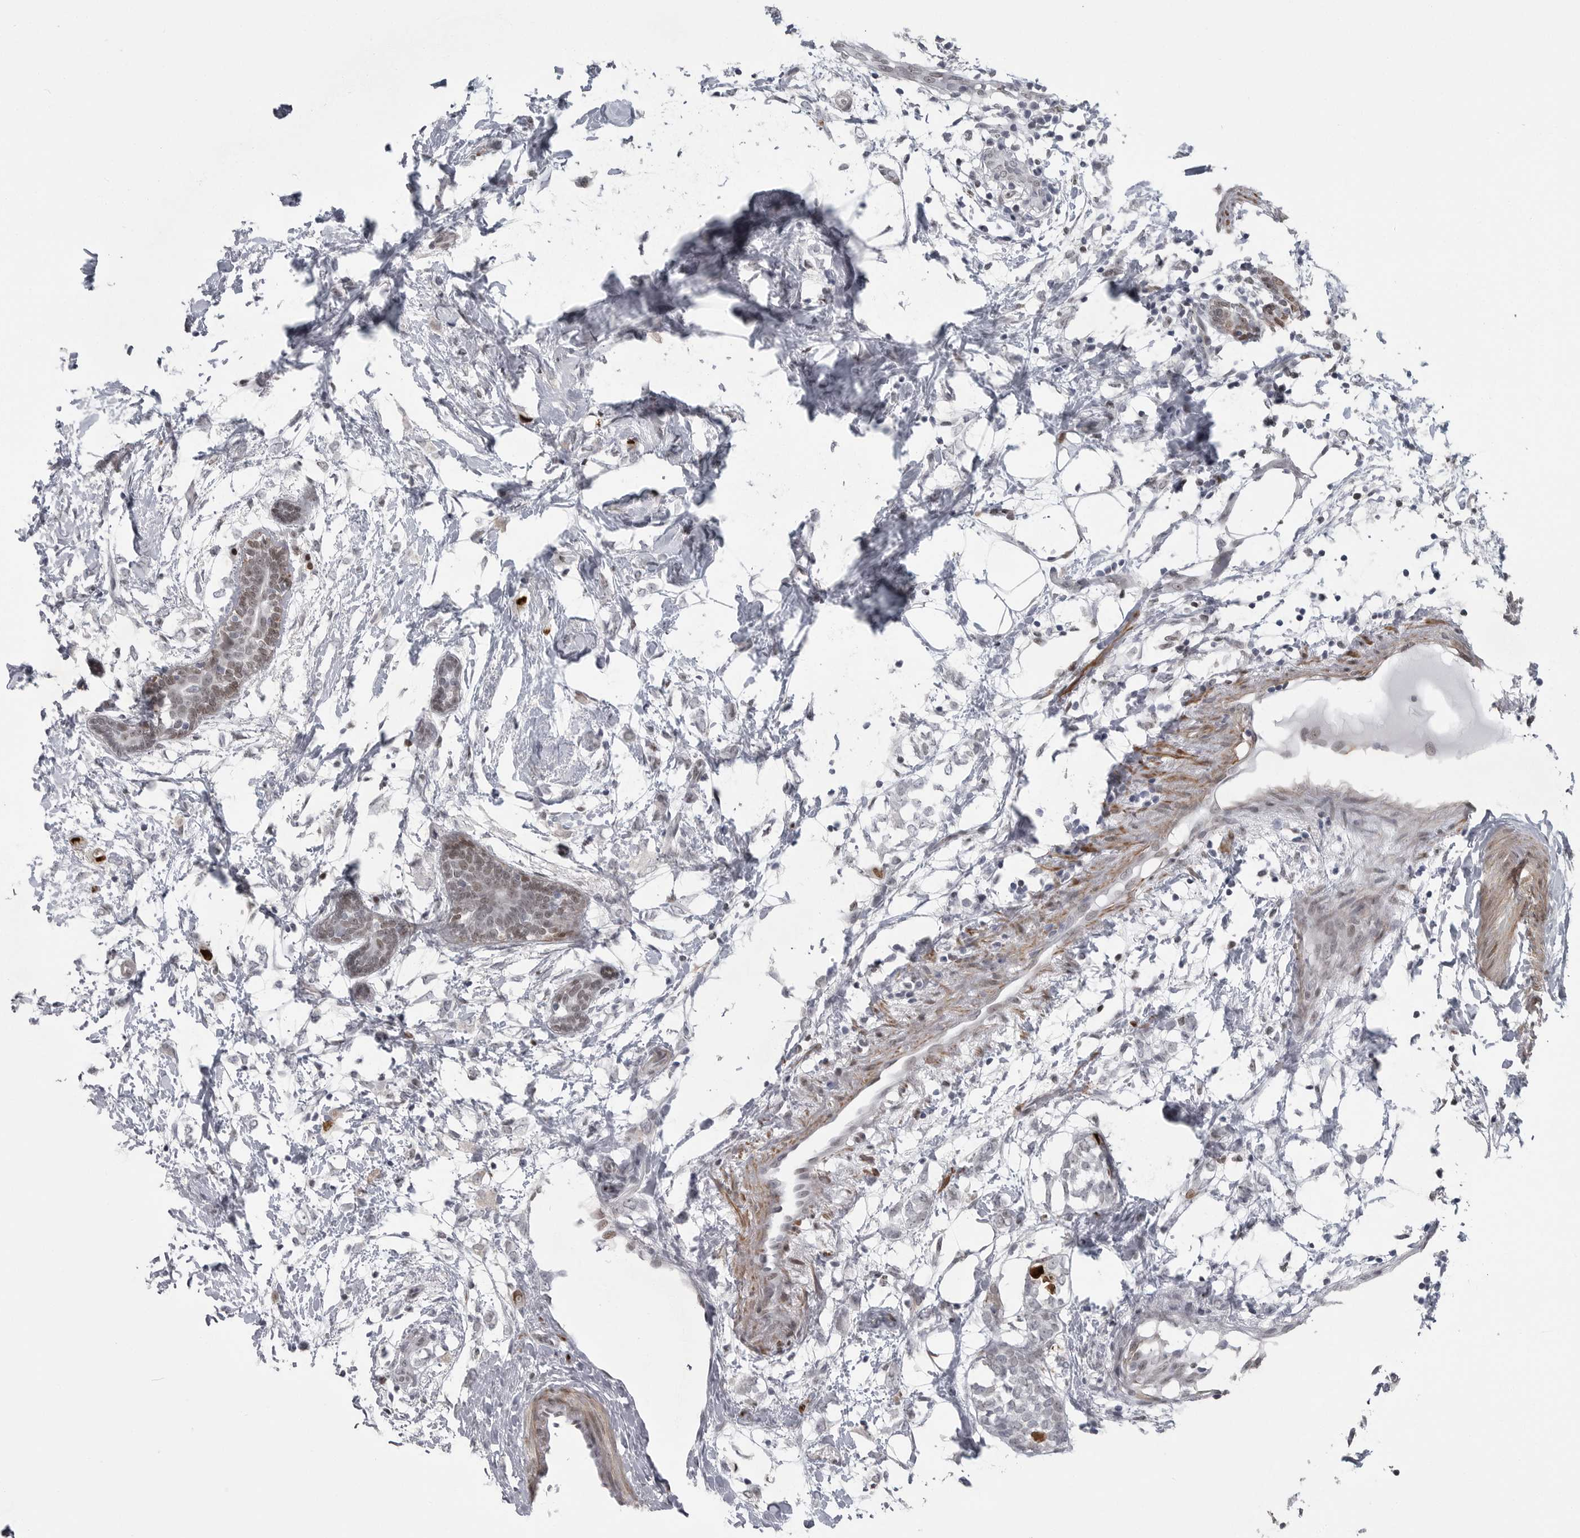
{"staining": {"intensity": "negative", "quantity": "none", "location": "none"}, "tissue": "breast cancer", "cell_type": "Tumor cells", "image_type": "cancer", "snomed": [{"axis": "morphology", "description": "Normal tissue, NOS"}, {"axis": "morphology", "description": "Lobular carcinoma"}, {"axis": "topography", "description": "Breast"}], "caption": "This photomicrograph is of breast lobular carcinoma stained with IHC to label a protein in brown with the nuclei are counter-stained blue. There is no positivity in tumor cells.", "gene": "HMGN3", "patient": {"sex": "female", "age": 47}}